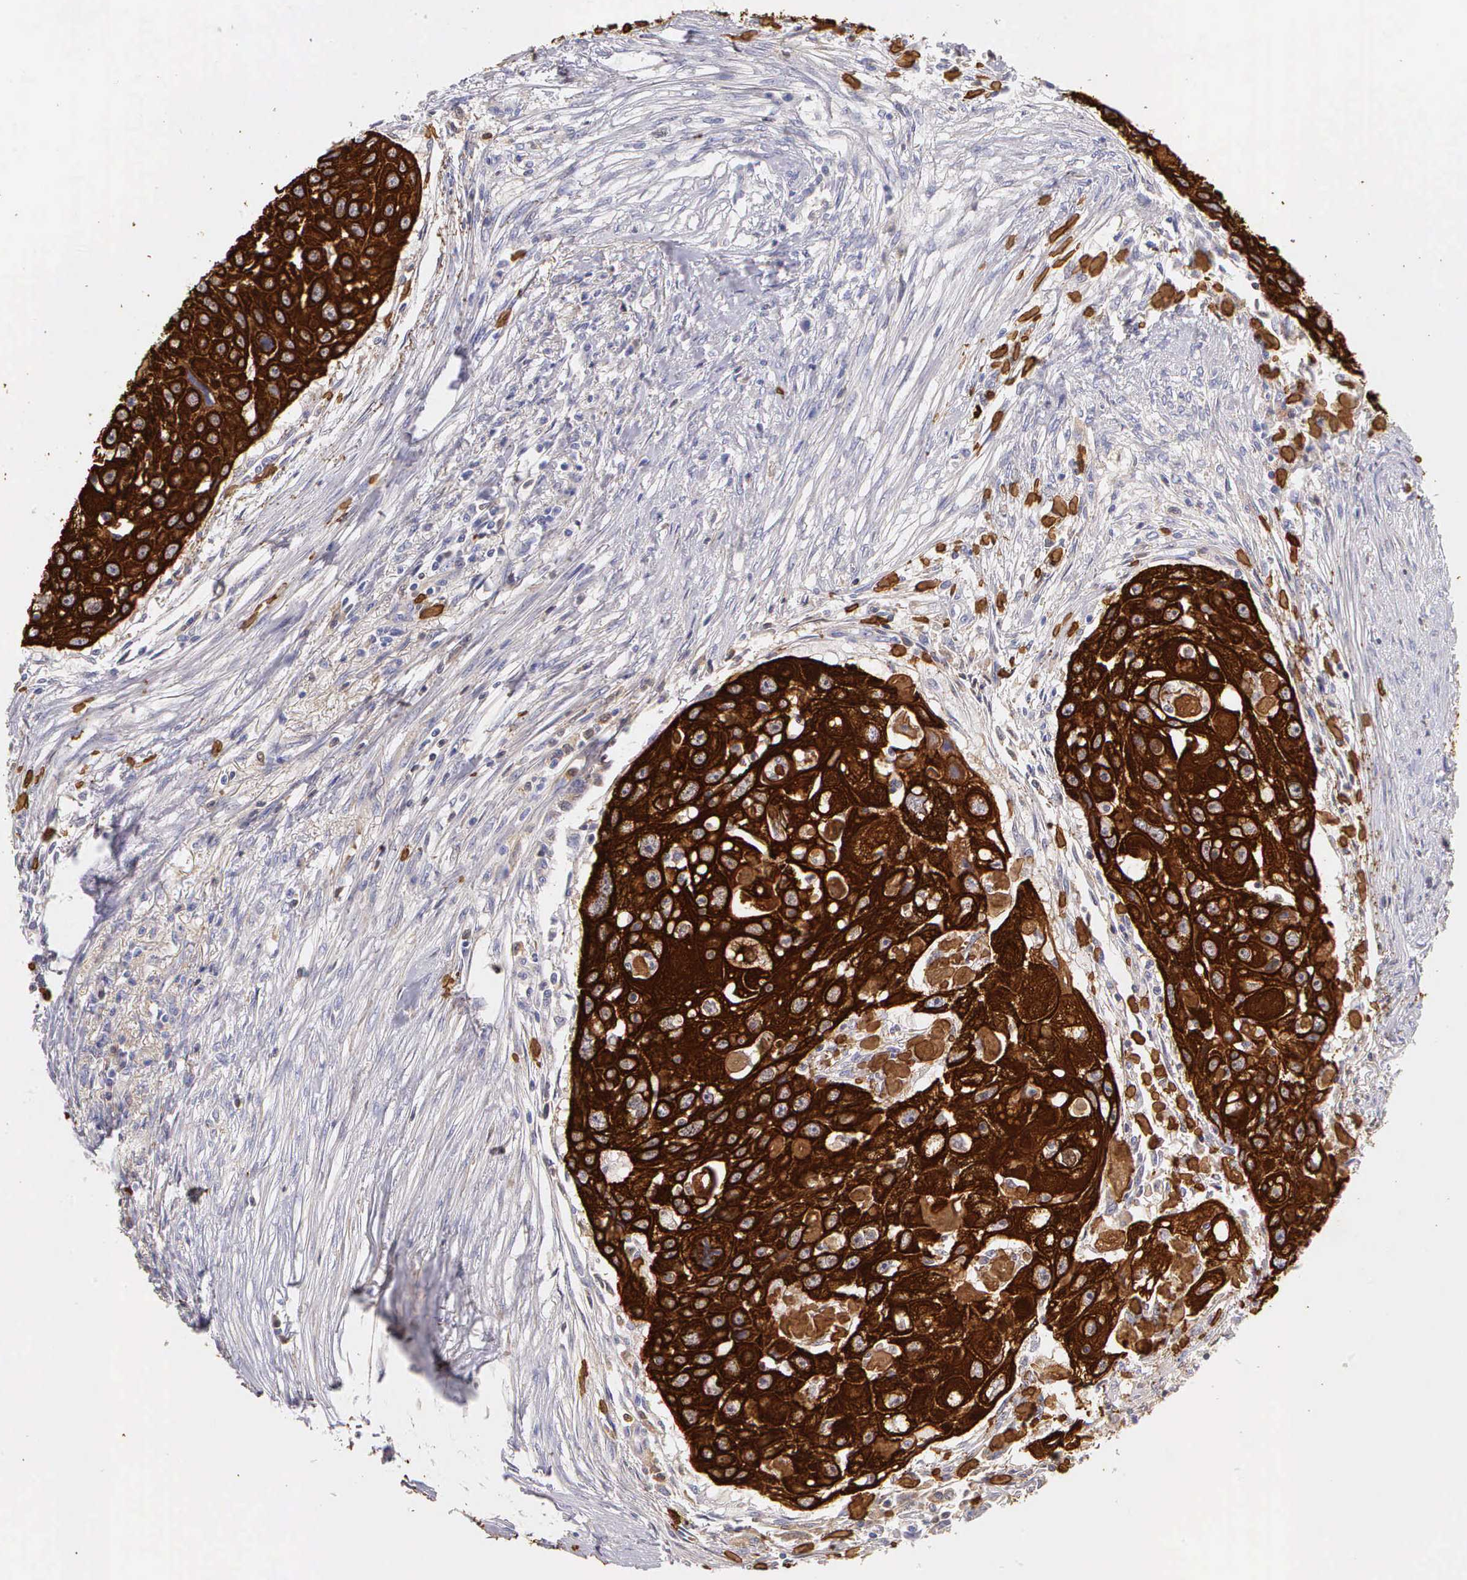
{"staining": {"intensity": "strong", "quantity": ">75%", "location": "cytoplasmic/membranous"}, "tissue": "head and neck cancer", "cell_type": "Tumor cells", "image_type": "cancer", "snomed": [{"axis": "morphology", "description": "Squamous cell carcinoma, NOS"}, {"axis": "topography", "description": "Head-Neck"}], "caption": "Brown immunohistochemical staining in human squamous cell carcinoma (head and neck) demonstrates strong cytoplasmic/membranous staining in approximately >75% of tumor cells.", "gene": "KRT17", "patient": {"sex": "male", "age": 64}}